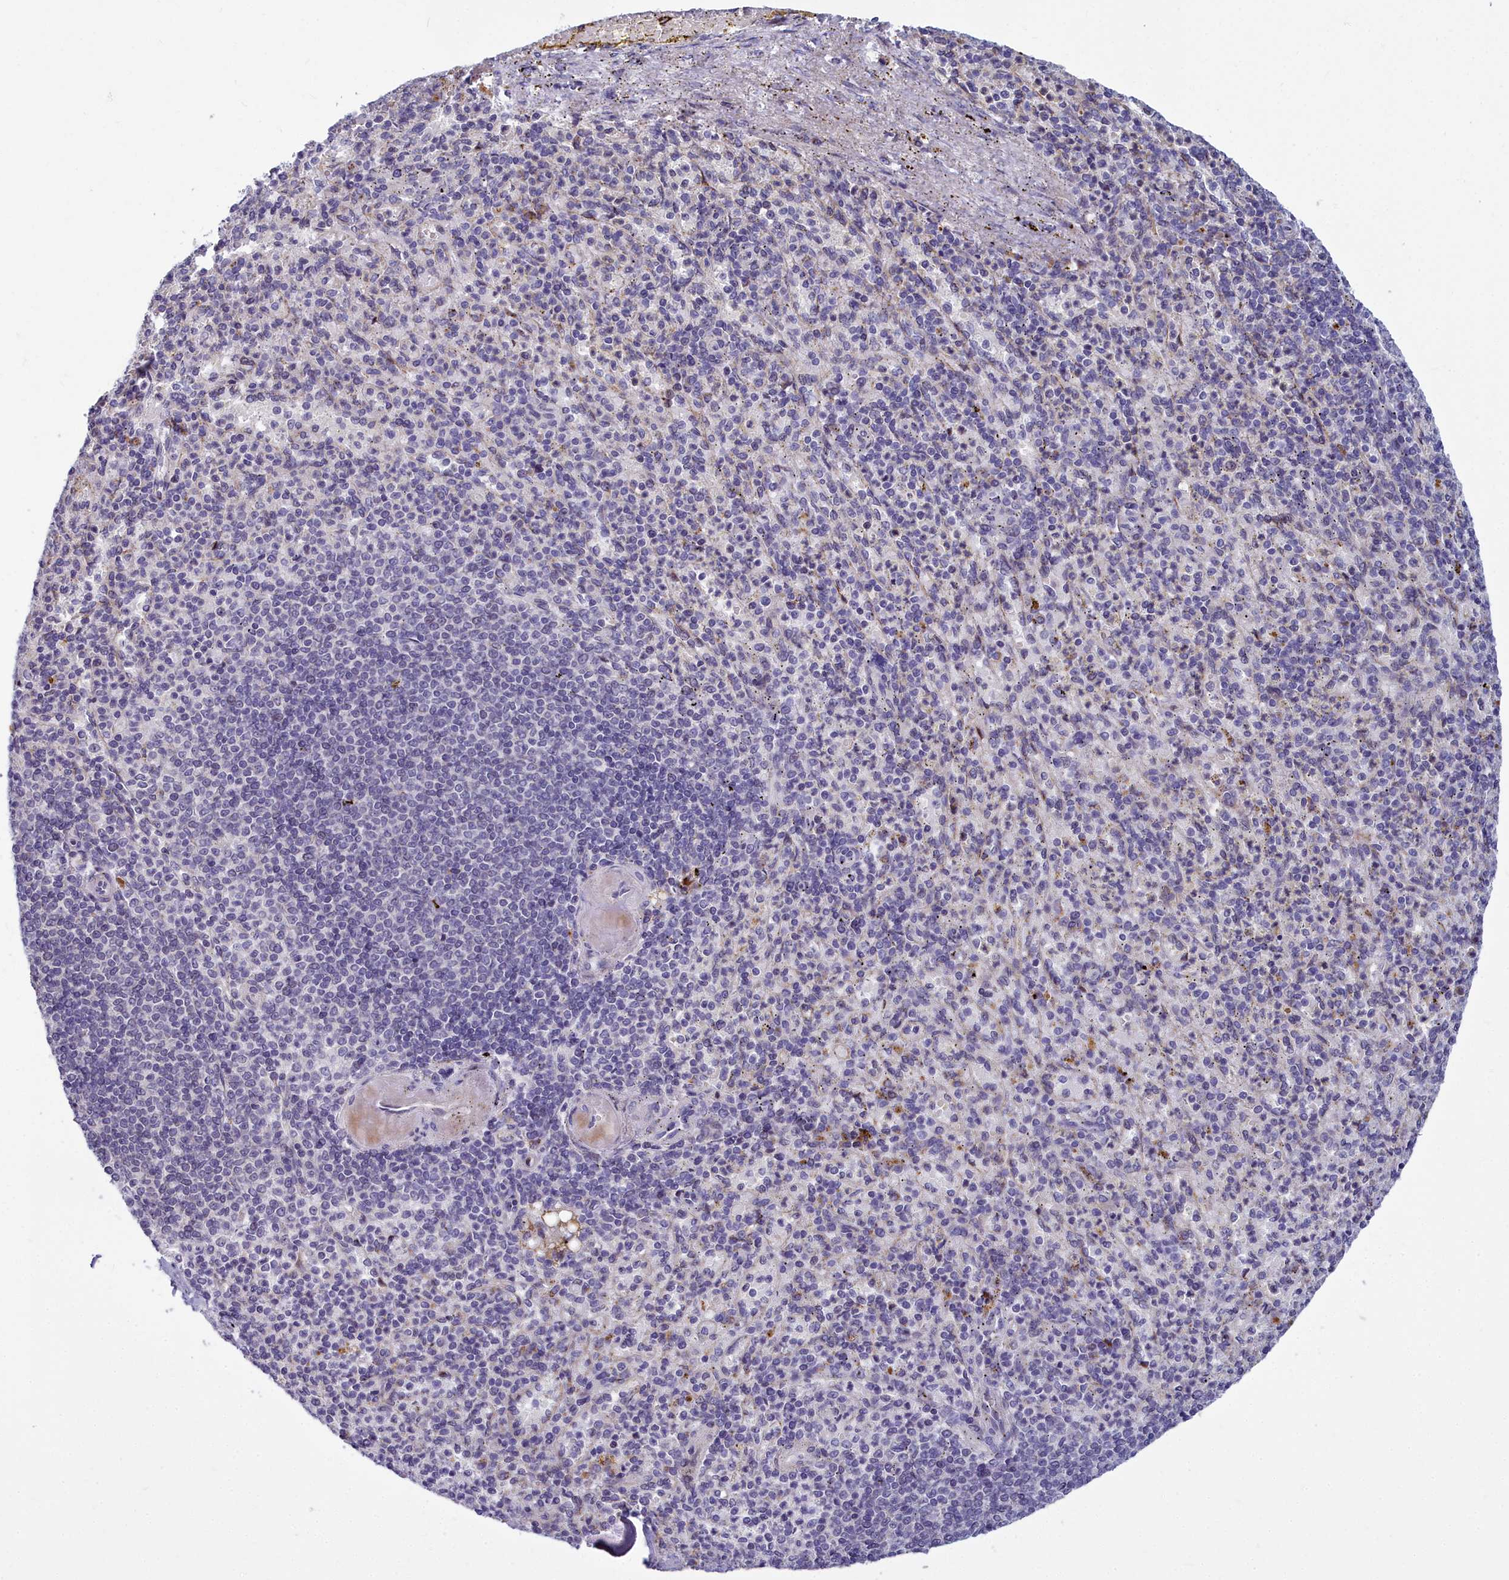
{"staining": {"intensity": "negative", "quantity": "none", "location": "none"}, "tissue": "spleen", "cell_type": "Cells in red pulp", "image_type": "normal", "snomed": [{"axis": "morphology", "description": "Normal tissue, NOS"}, {"axis": "topography", "description": "Spleen"}], "caption": "This is an IHC histopathology image of benign human spleen. There is no positivity in cells in red pulp.", "gene": "WDPCP", "patient": {"sex": "female", "age": 74}}